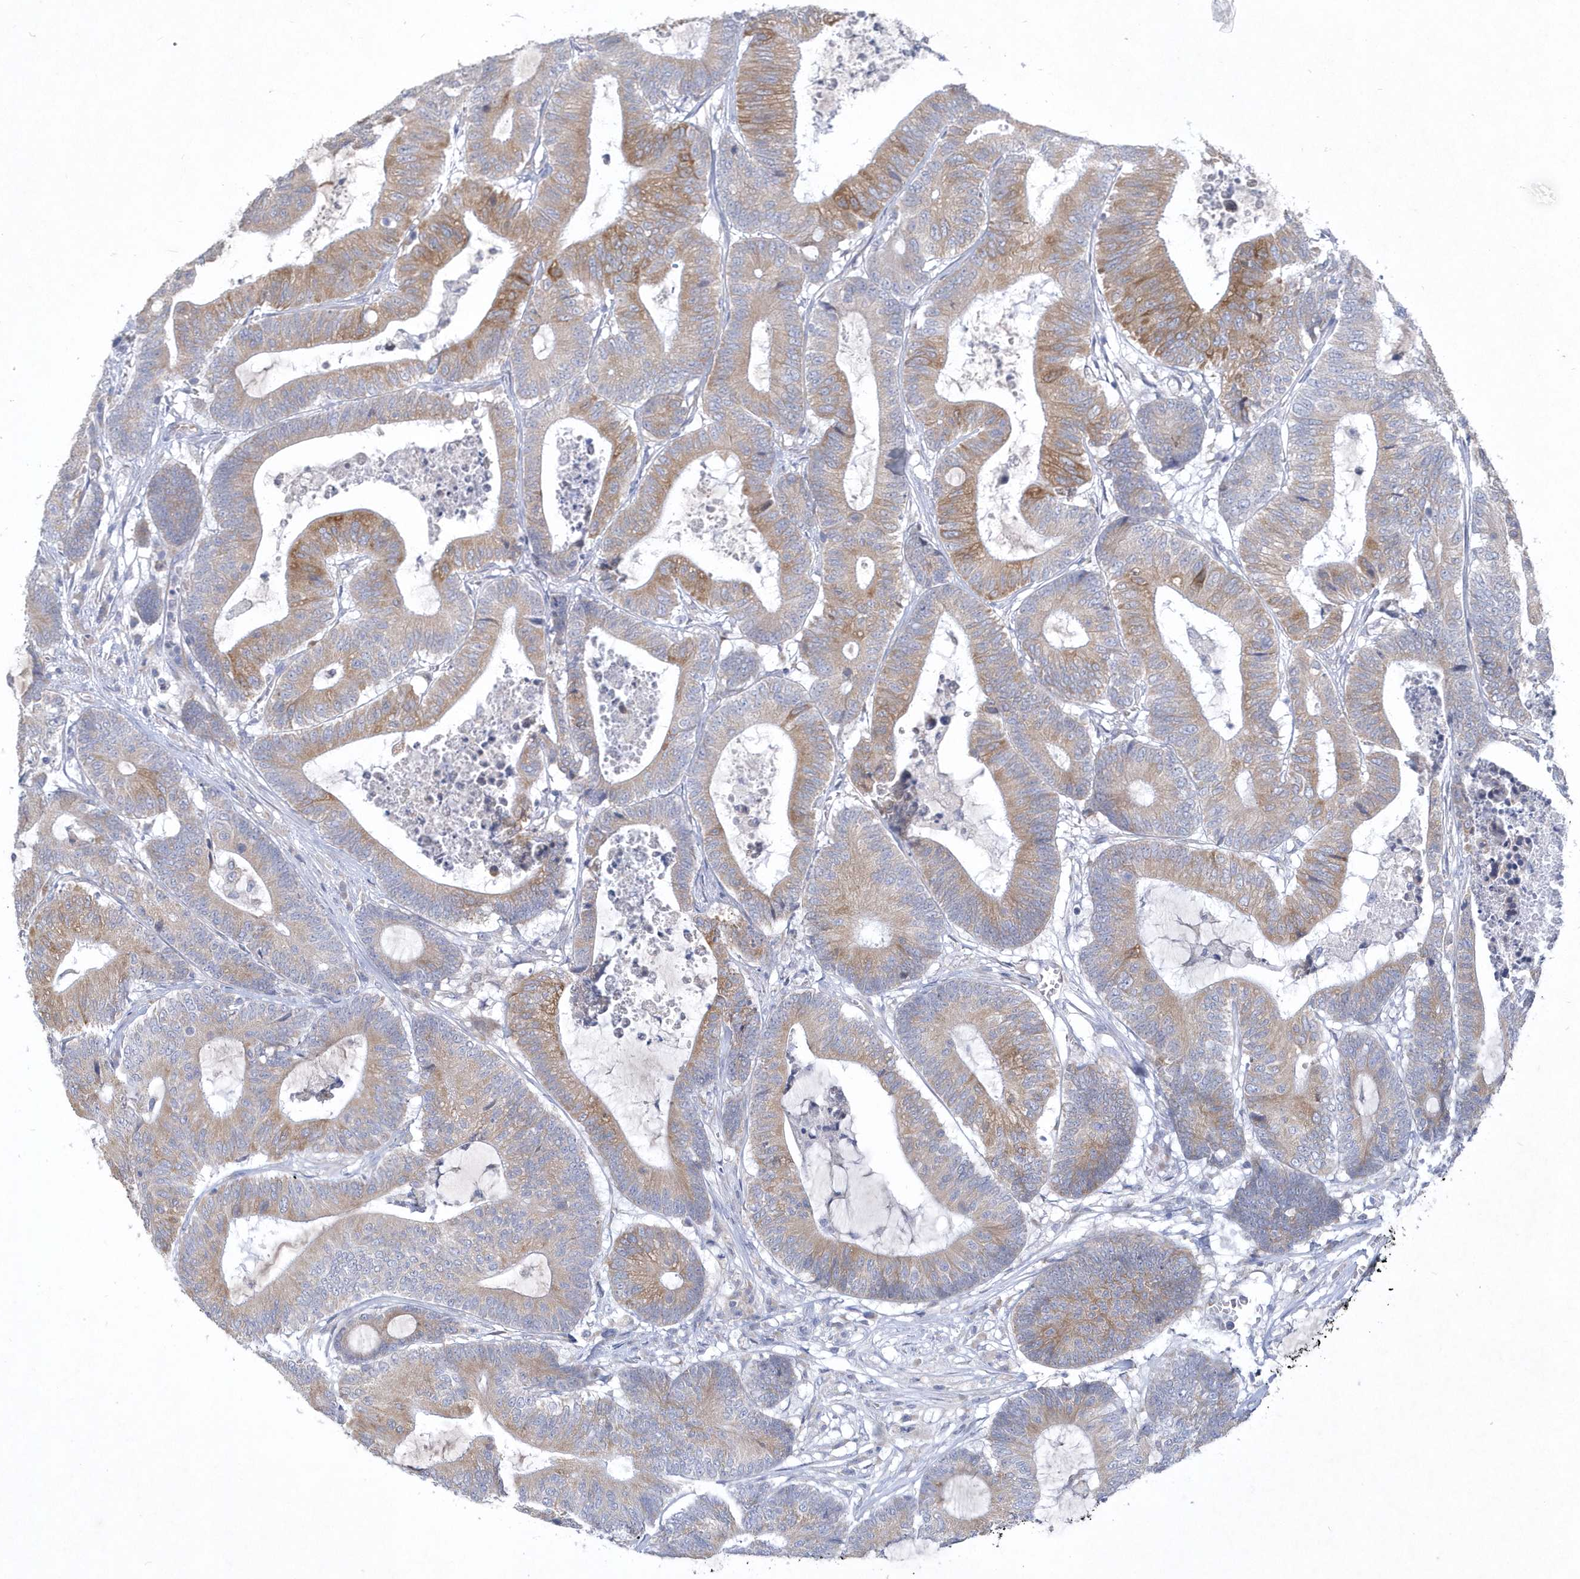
{"staining": {"intensity": "moderate", "quantity": "25%-75%", "location": "cytoplasmic/membranous"}, "tissue": "colorectal cancer", "cell_type": "Tumor cells", "image_type": "cancer", "snomed": [{"axis": "morphology", "description": "Adenocarcinoma, NOS"}, {"axis": "topography", "description": "Colon"}], "caption": "Human colorectal cancer (adenocarcinoma) stained with a protein marker shows moderate staining in tumor cells.", "gene": "DGAT1", "patient": {"sex": "female", "age": 84}}